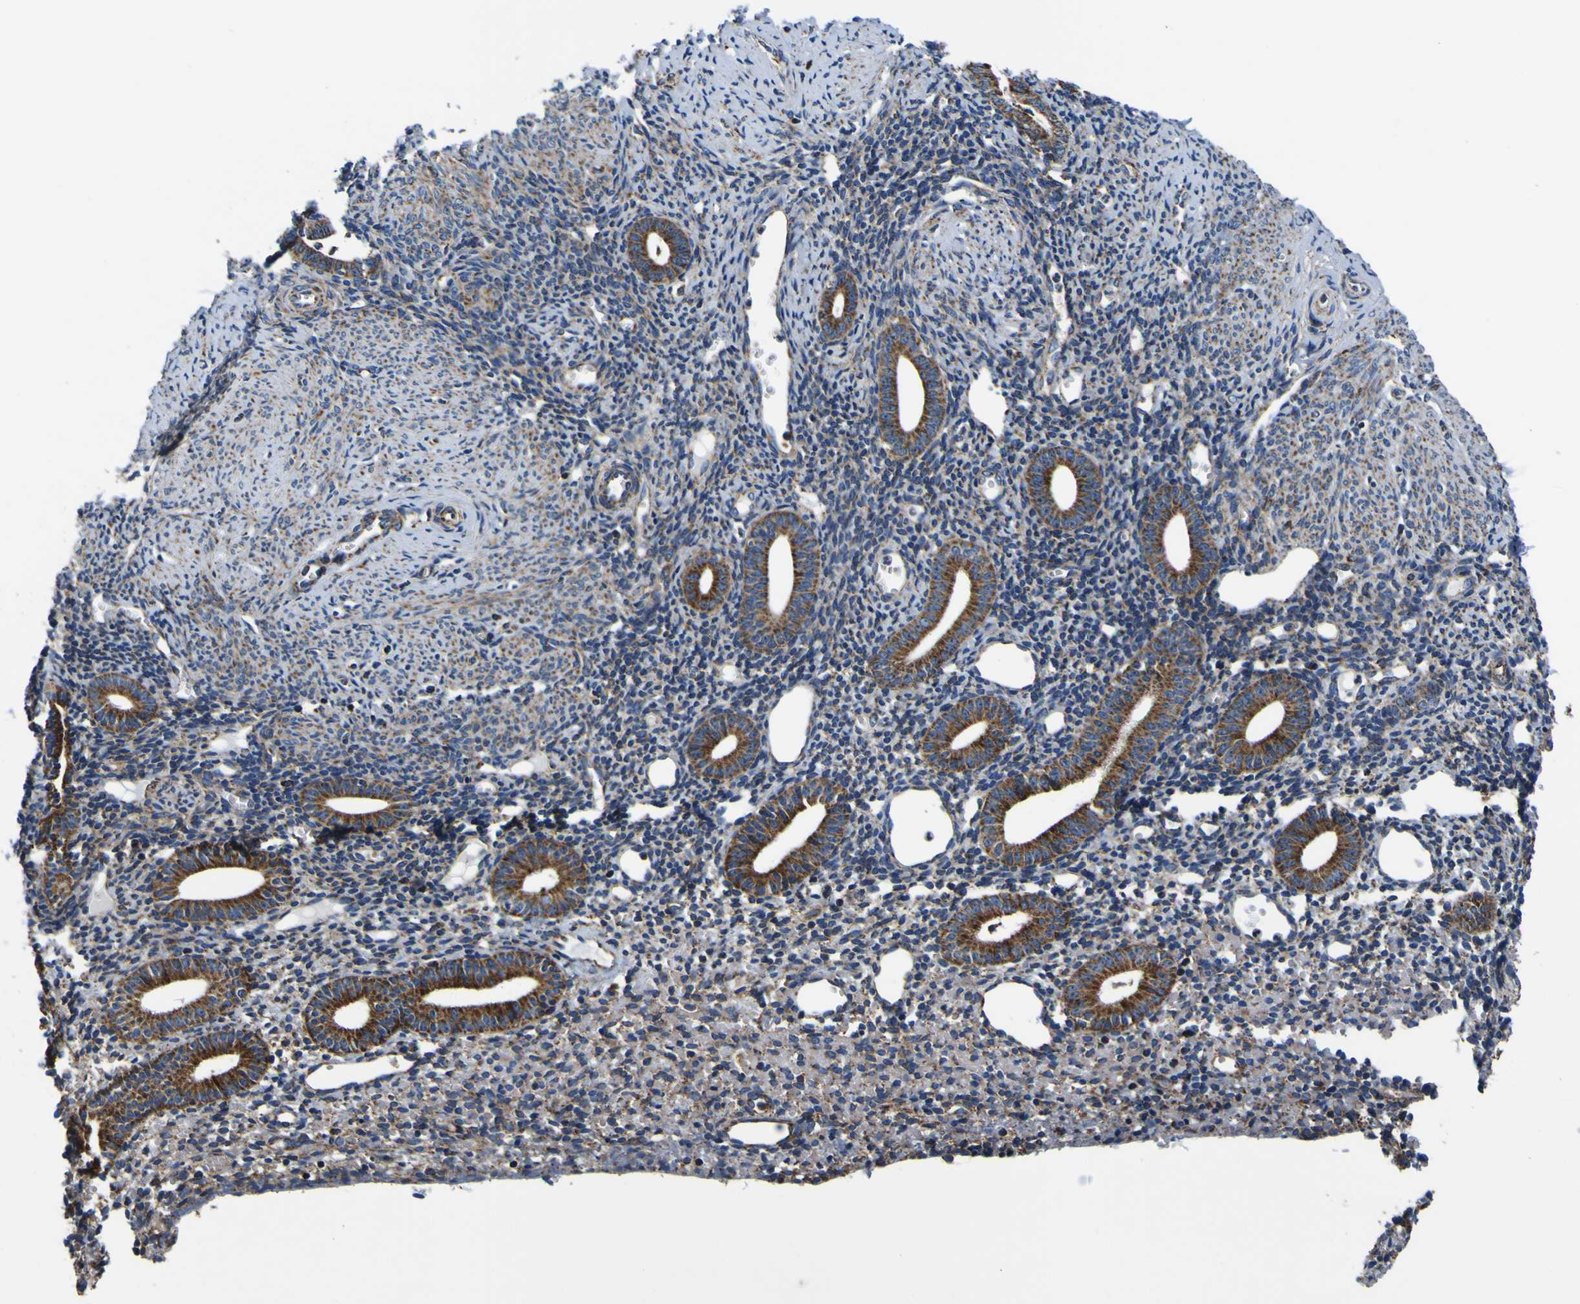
{"staining": {"intensity": "strong", "quantity": "<25%", "location": "cytoplasmic/membranous"}, "tissue": "endometrium", "cell_type": "Cells in endometrial stroma", "image_type": "normal", "snomed": [{"axis": "morphology", "description": "Normal tissue, NOS"}, {"axis": "topography", "description": "Endometrium"}], "caption": "Benign endometrium was stained to show a protein in brown. There is medium levels of strong cytoplasmic/membranous staining in approximately <25% of cells in endometrial stroma. (Stains: DAB (3,3'-diaminobenzidine) in brown, nuclei in blue, Microscopy: brightfield microscopy at high magnification).", "gene": "PTRH2", "patient": {"sex": "female", "age": 50}}